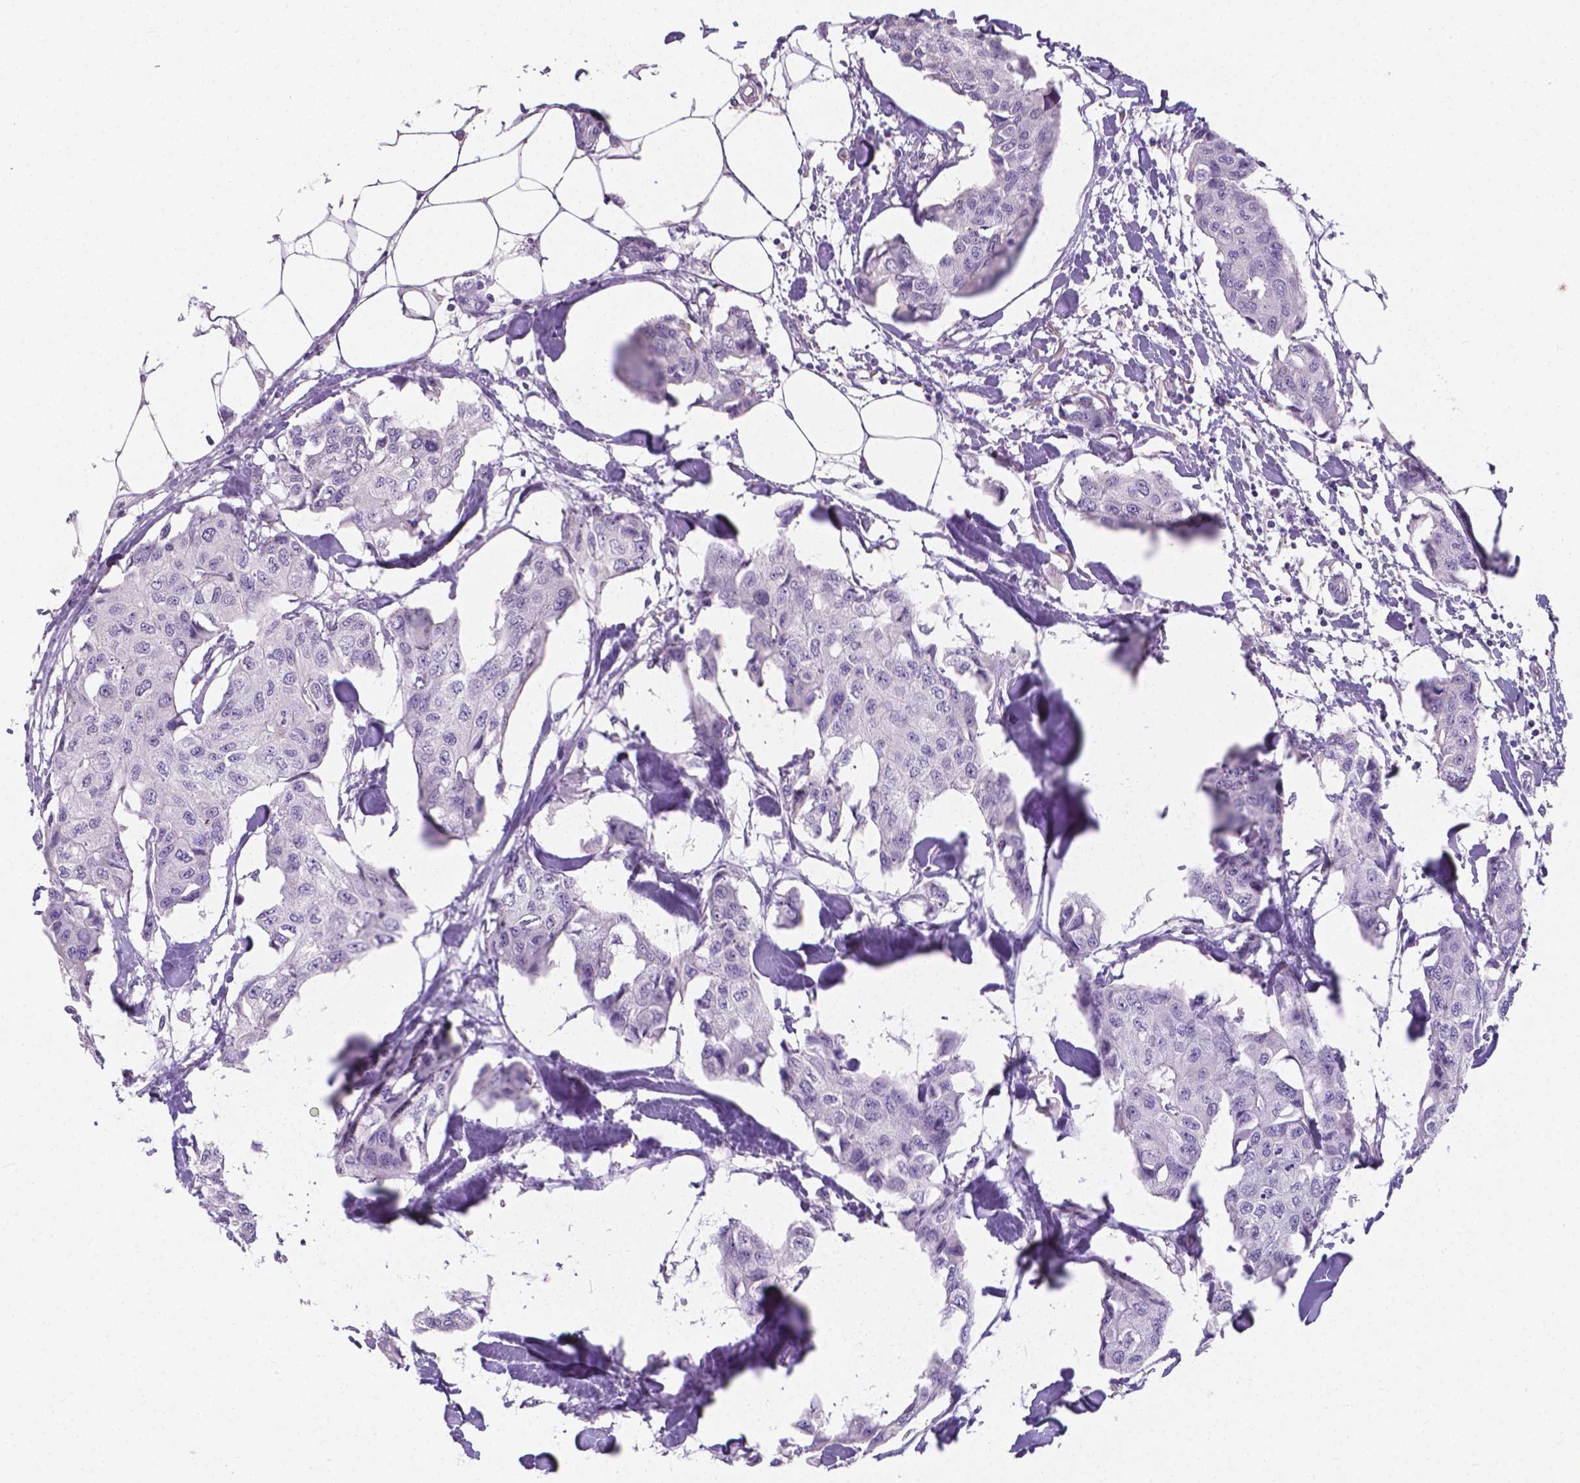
{"staining": {"intensity": "negative", "quantity": "none", "location": "none"}, "tissue": "breast cancer", "cell_type": "Tumor cells", "image_type": "cancer", "snomed": [{"axis": "morphology", "description": "Duct carcinoma"}, {"axis": "topography", "description": "Breast"}], "caption": "IHC image of neoplastic tissue: human breast infiltrating ductal carcinoma stained with DAB (3,3'-diaminobenzidine) shows no significant protein staining in tumor cells.", "gene": "XPNPEP2", "patient": {"sex": "female", "age": 80}}